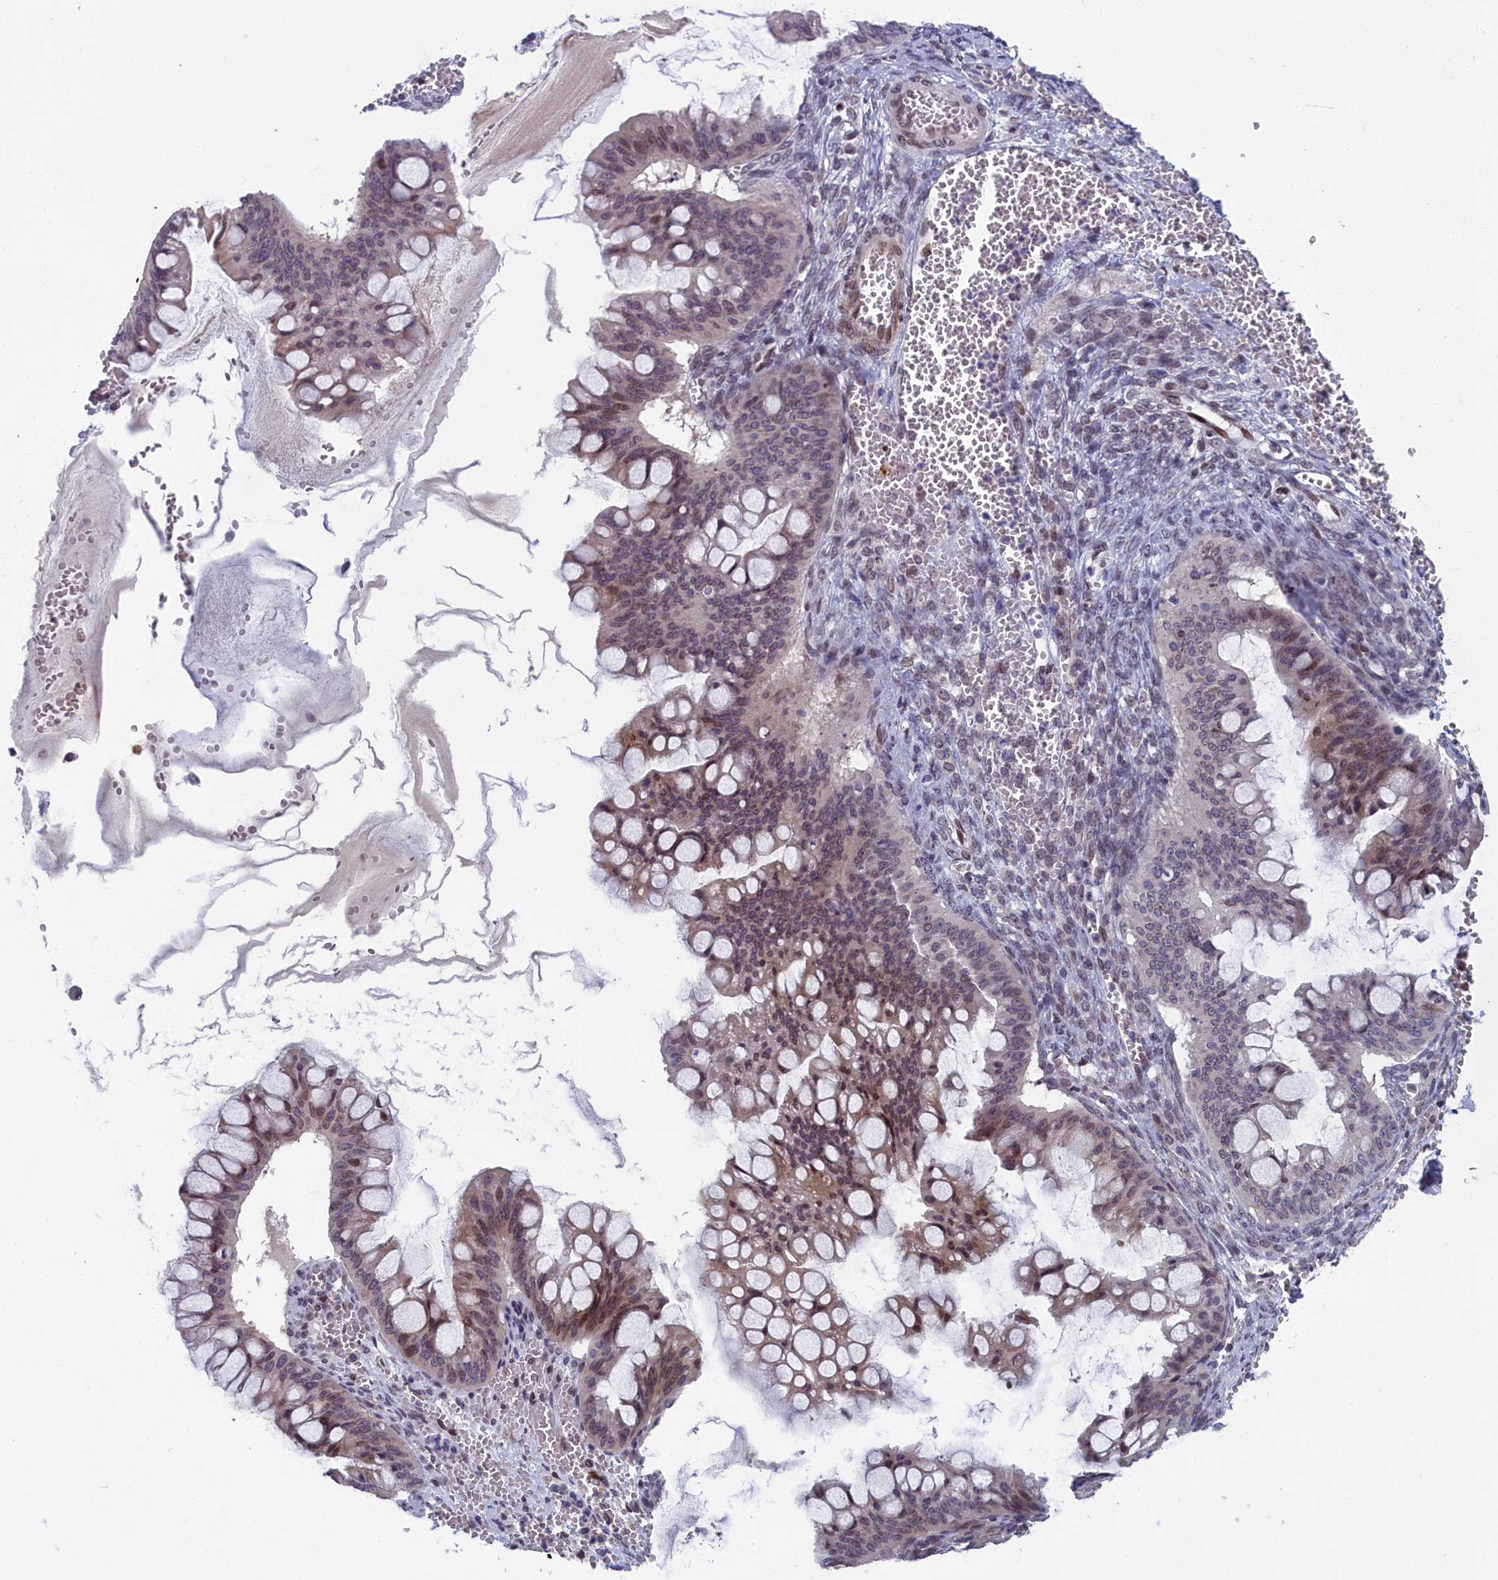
{"staining": {"intensity": "moderate", "quantity": "25%-75%", "location": "nuclear"}, "tissue": "ovarian cancer", "cell_type": "Tumor cells", "image_type": "cancer", "snomed": [{"axis": "morphology", "description": "Cystadenocarcinoma, mucinous, NOS"}, {"axis": "topography", "description": "Ovary"}], "caption": "Immunohistochemistry (IHC) photomicrograph of neoplastic tissue: human ovarian mucinous cystadenocarcinoma stained using immunohistochemistry (IHC) displays medium levels of moderate protein expression localized specifically in the nuclear of tumor cells, appearing as a nuclear brown color.", "gene": "GPSM1", "patient": {"sex": "female", "age": 73}}